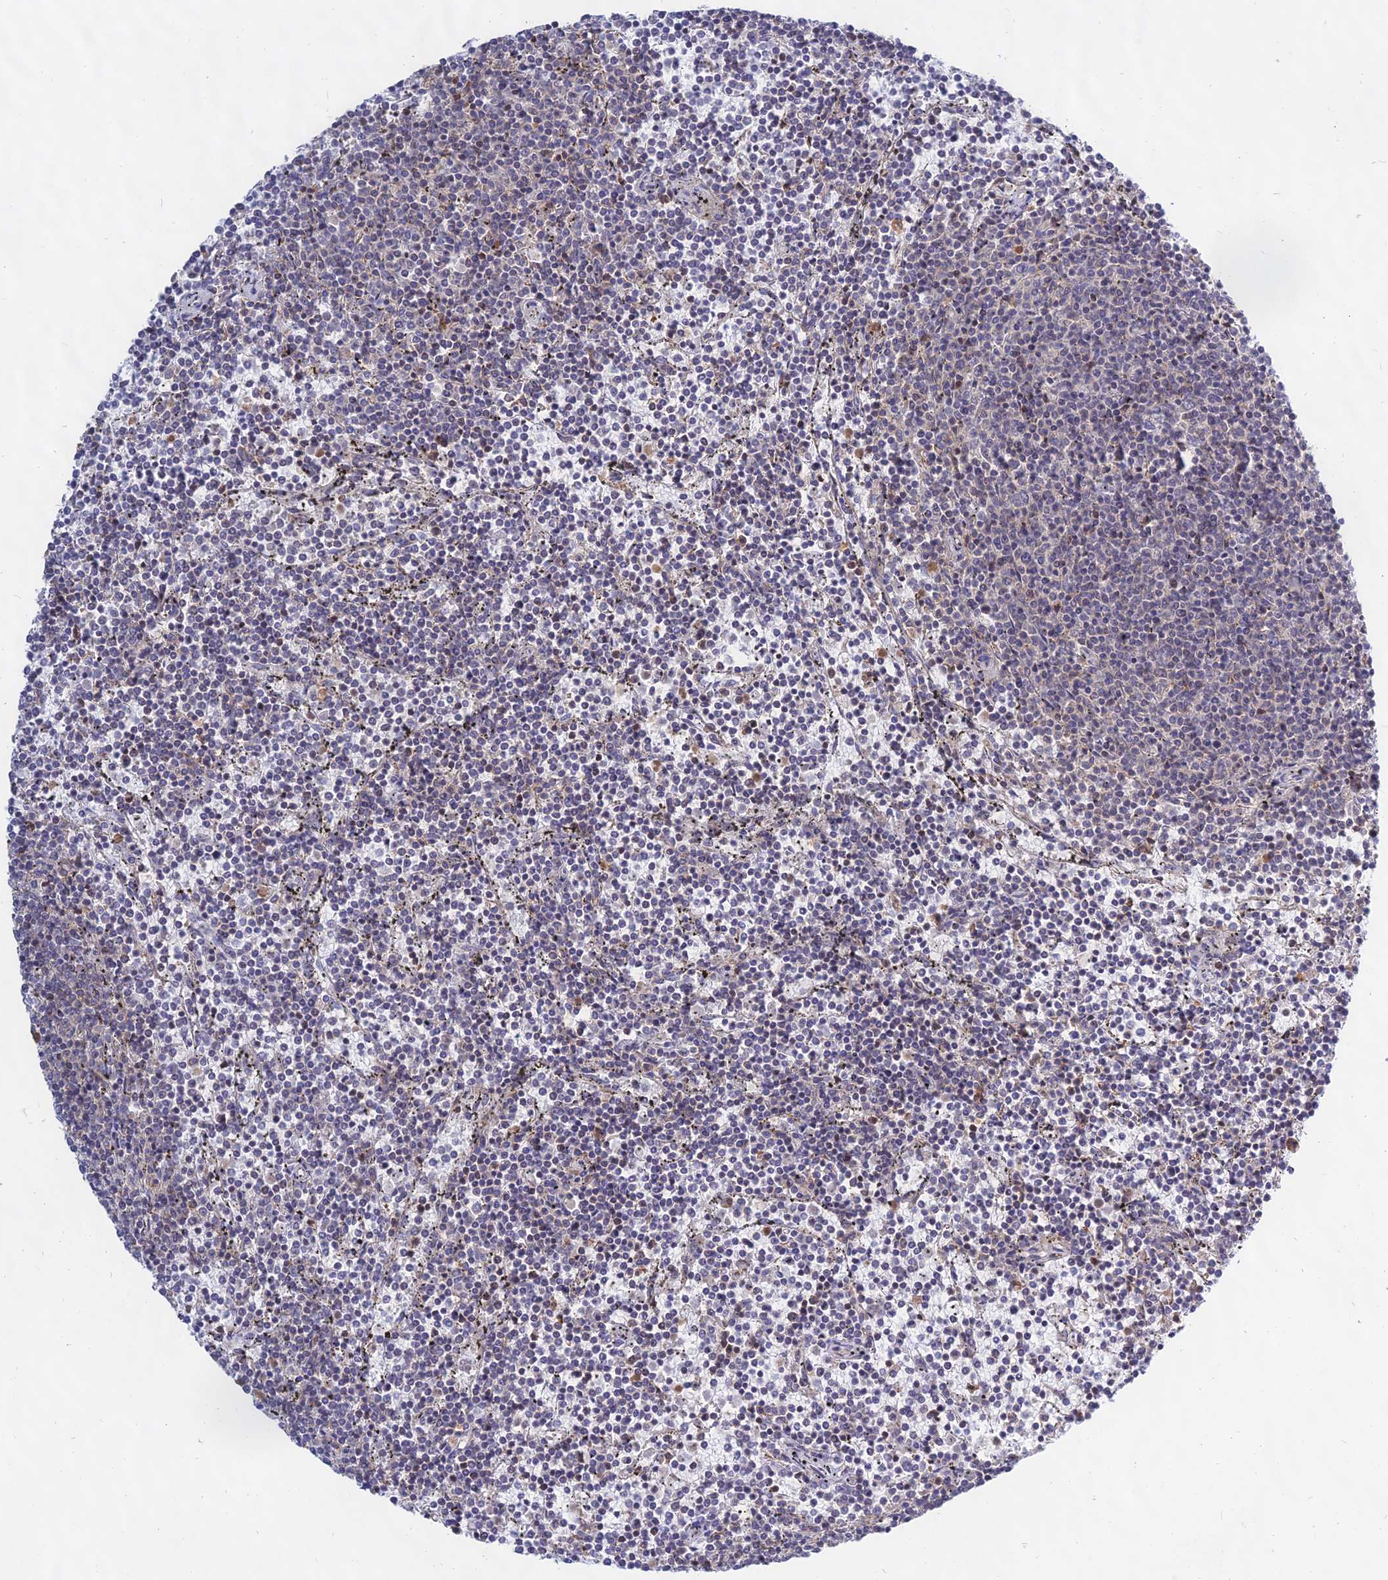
{"staining": {"intensity": "negative", "quantity": "none", "location": "none"}, "tissue": "lymphoma", "cell_type": "Tumor cells", "image_type": "cancer", "snomed": [{"axis": "morphology", "description": "Malignant lymphoma, non-Hodgkin's type, Low grade"}, {"axis": "topography", "description": "Spleen"}], "caption": "Lymphoma stained for a protein using IHC exhibits no expression tumor cells.", "gene": "KRR1", "patient": {"sex": "female", "age": 50}}